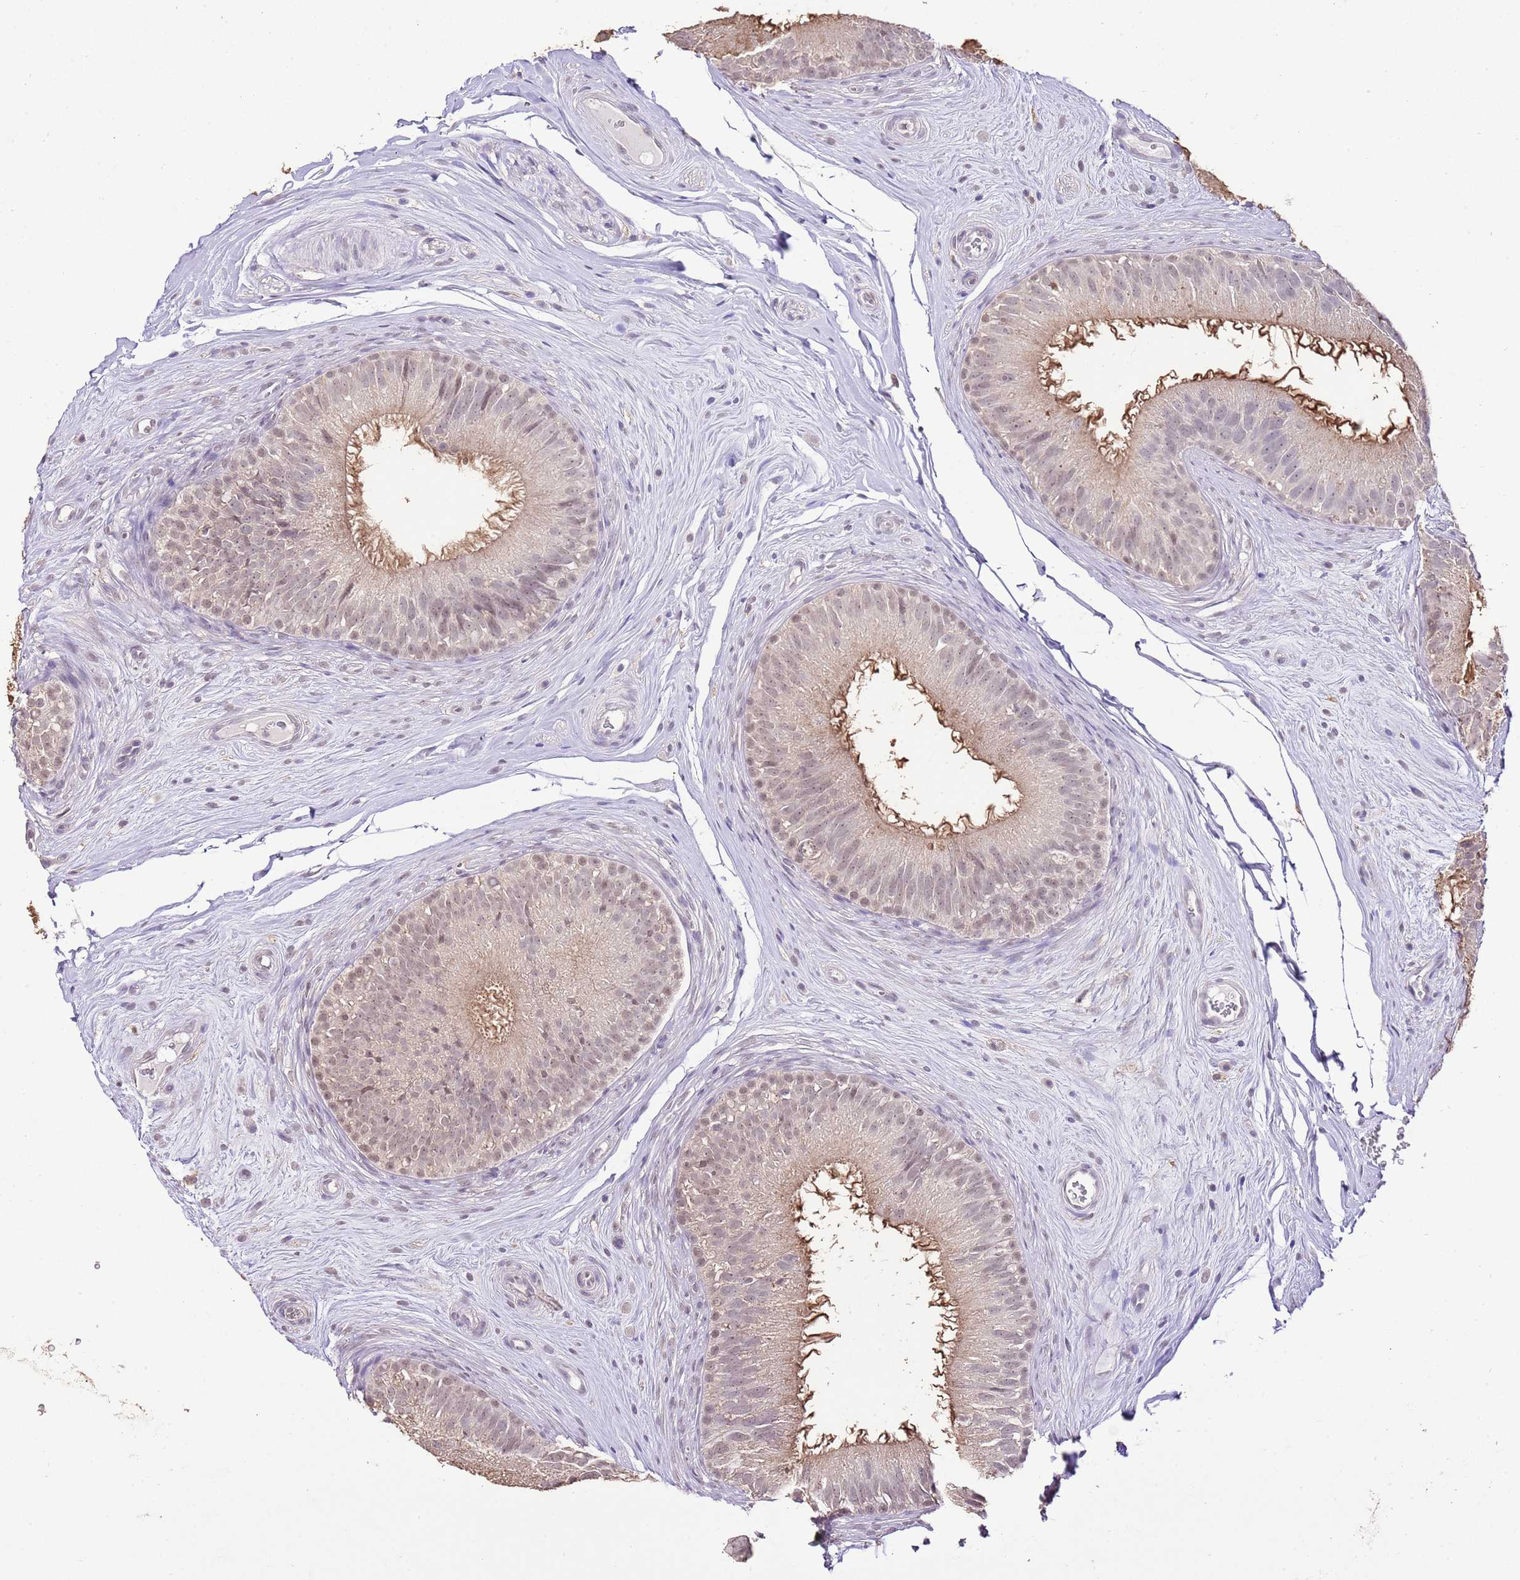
{"staining": {"intensity": "weak", "quantity": "25%-75%", "location": "nuclear"}, "tissue": "epididymis", "cell_type": "Glandular cells", "image_type": "normal", "snomed": [{"axis": "morphology", "description": "Normal tissue, NOS"}, {"axis": "topography", "description": "Epididymis"}], "caption": "This histopathology image reveals immunohistochemistry (IHC) staining of normal human epididymis, with low weak nuclear expression in approximately 25%-75% of glandular cells.", "gene": "IZUMO4", "patient": {"sex": "male", "age": 34}}